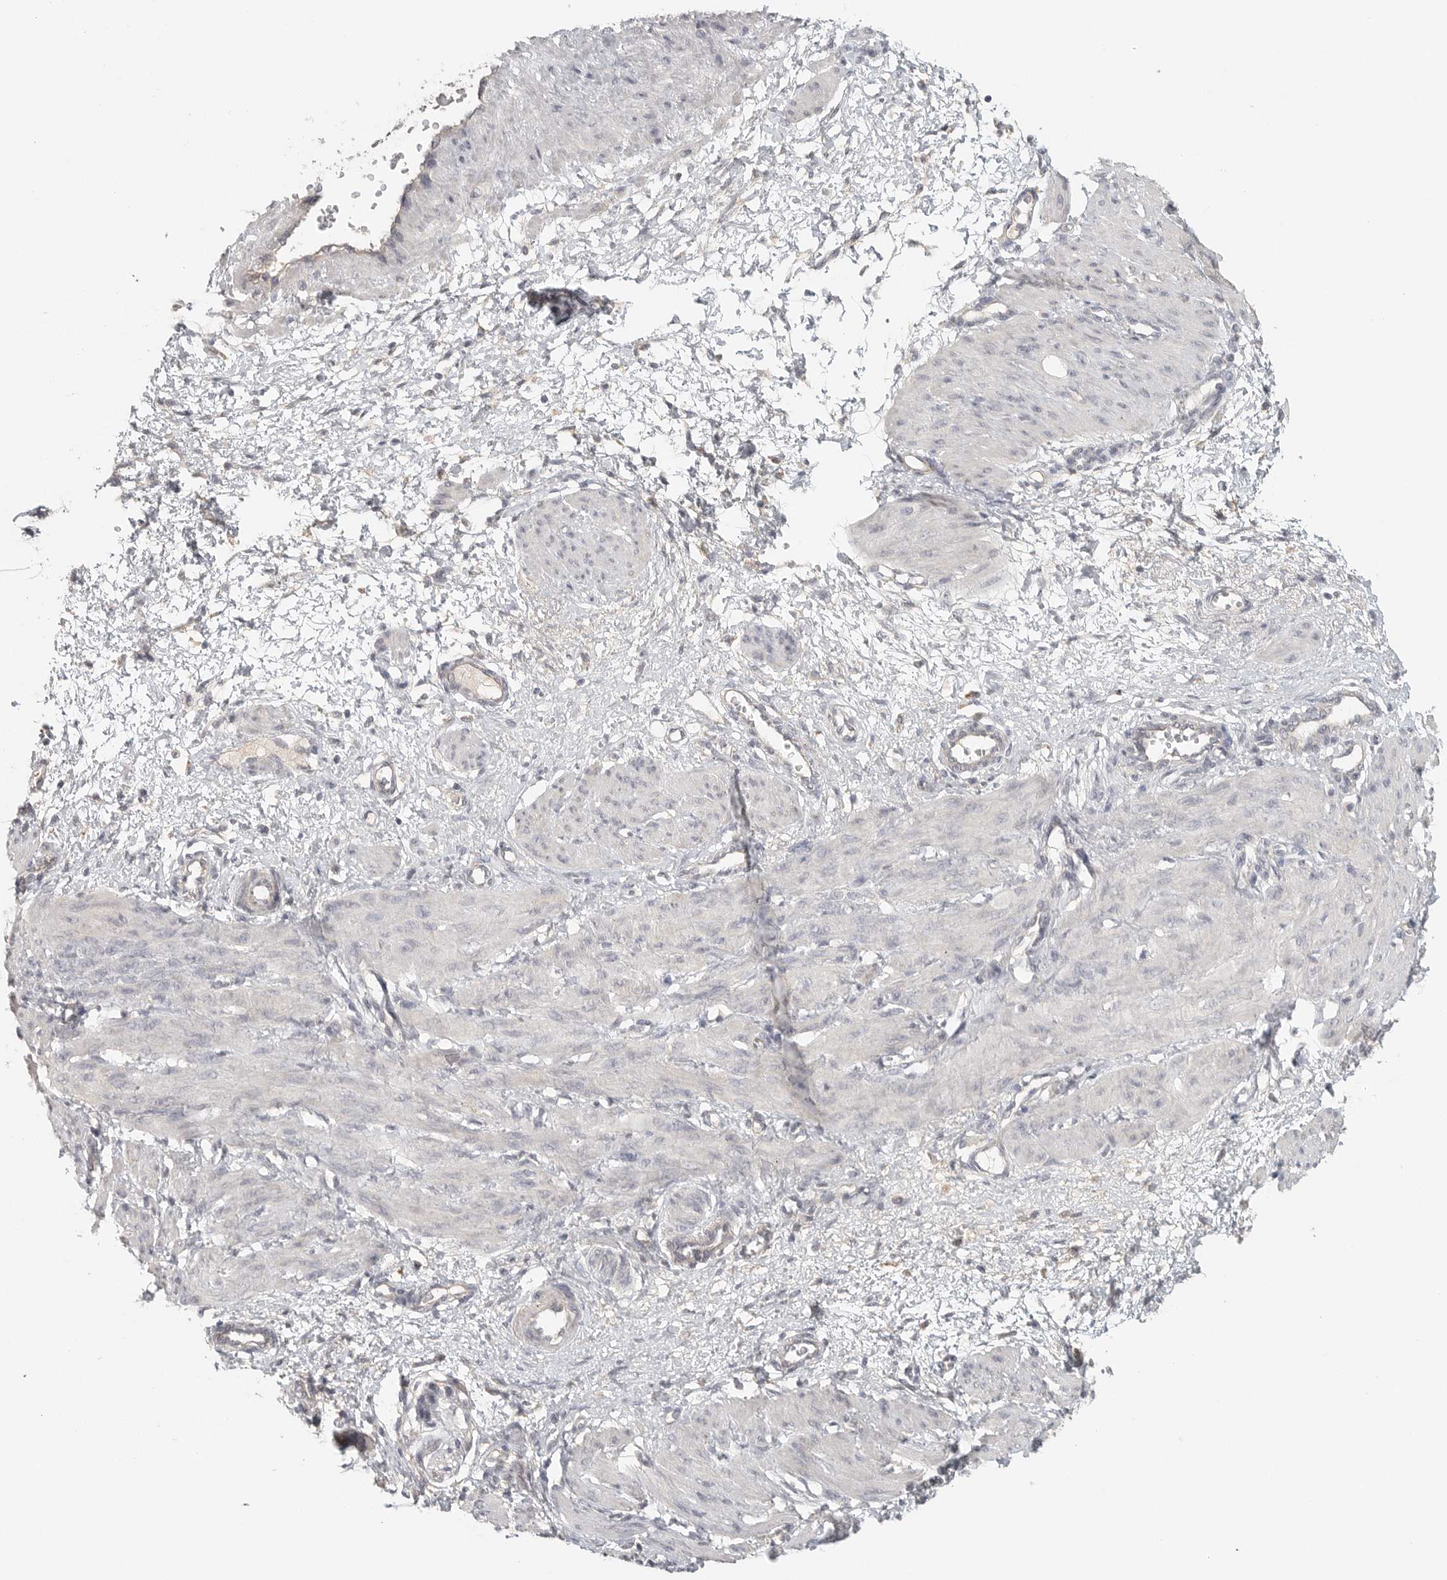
{"staining": {"intensity": "negative", "quantity": "none", "location": "none"}, "tissue": "smooth muscle", "cell_type": "Smooth muscle cells", "image_type": "normal", "snomed": [{"axis": "morphology", "description": "Normal tissue, NOS"}, {"axis": "topography", "description": "Endometrium"}], "caption": "The photomicrograph demonstrates no significant staining in smooth muscle cells of smooth muscle.", "gene": "HDAC6", "patient": {"sex": "female", "age": 33}}